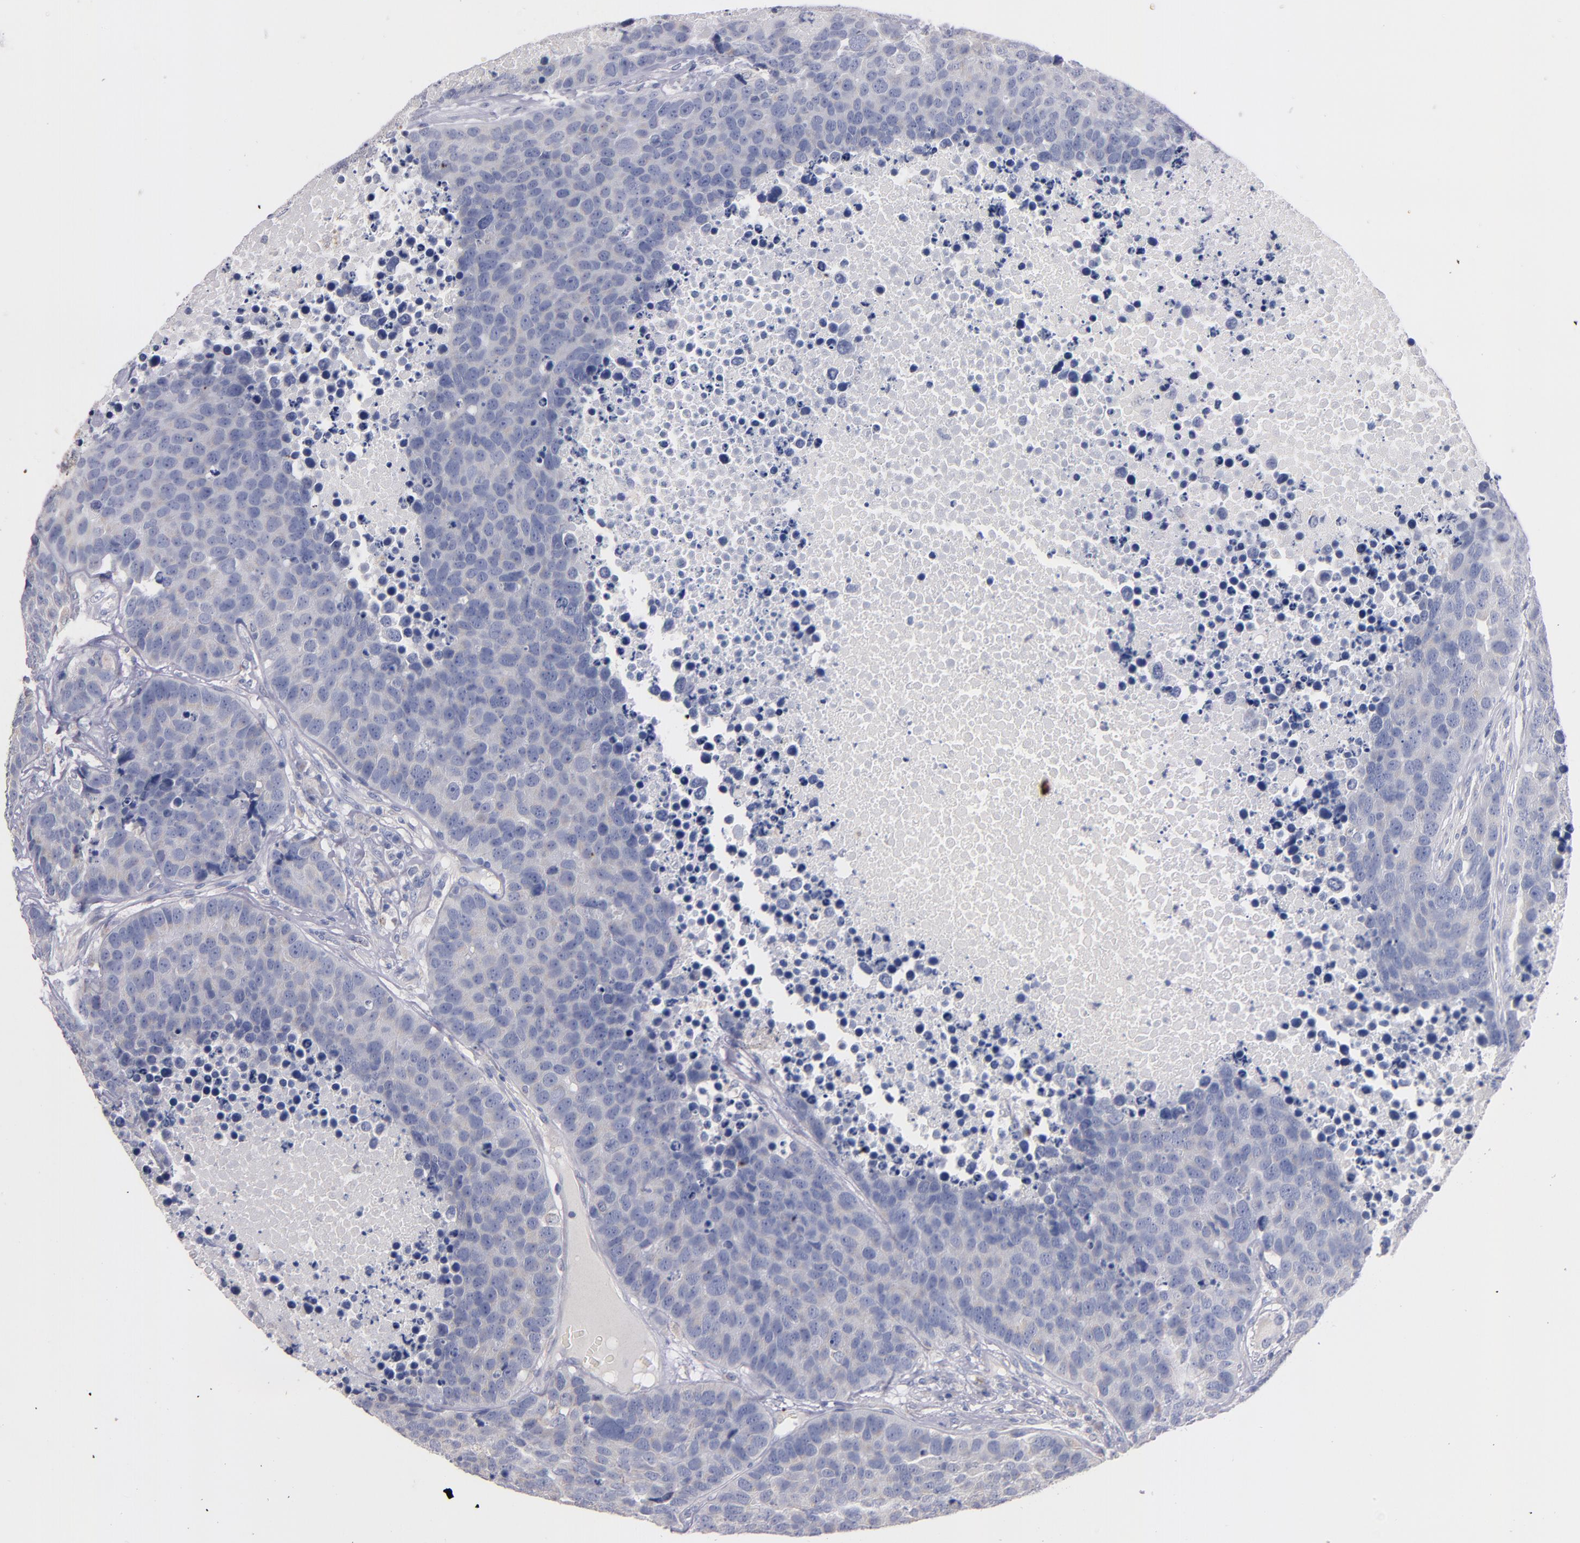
{"staining": {"intensity": "negative", "quantity": "none", "location": "none"}, "tissue": "carcinoid", "cell_type": "Tumor cells", "image_type": "cancer", "snomed": [{"axis": "morphology", "description": "Carcinoid, malignant, NOS"}, {"axis": "topography", "description": "Lung"}], "caption": "Tumor cells are negative for brown protein staining in carcinoid. The staining is performed using DAB brown chromogen with nuclei counter-stained in using hematoxylin.", "gene": "CNTNAP2", "patient": {"sex": "male", "age": 60}}